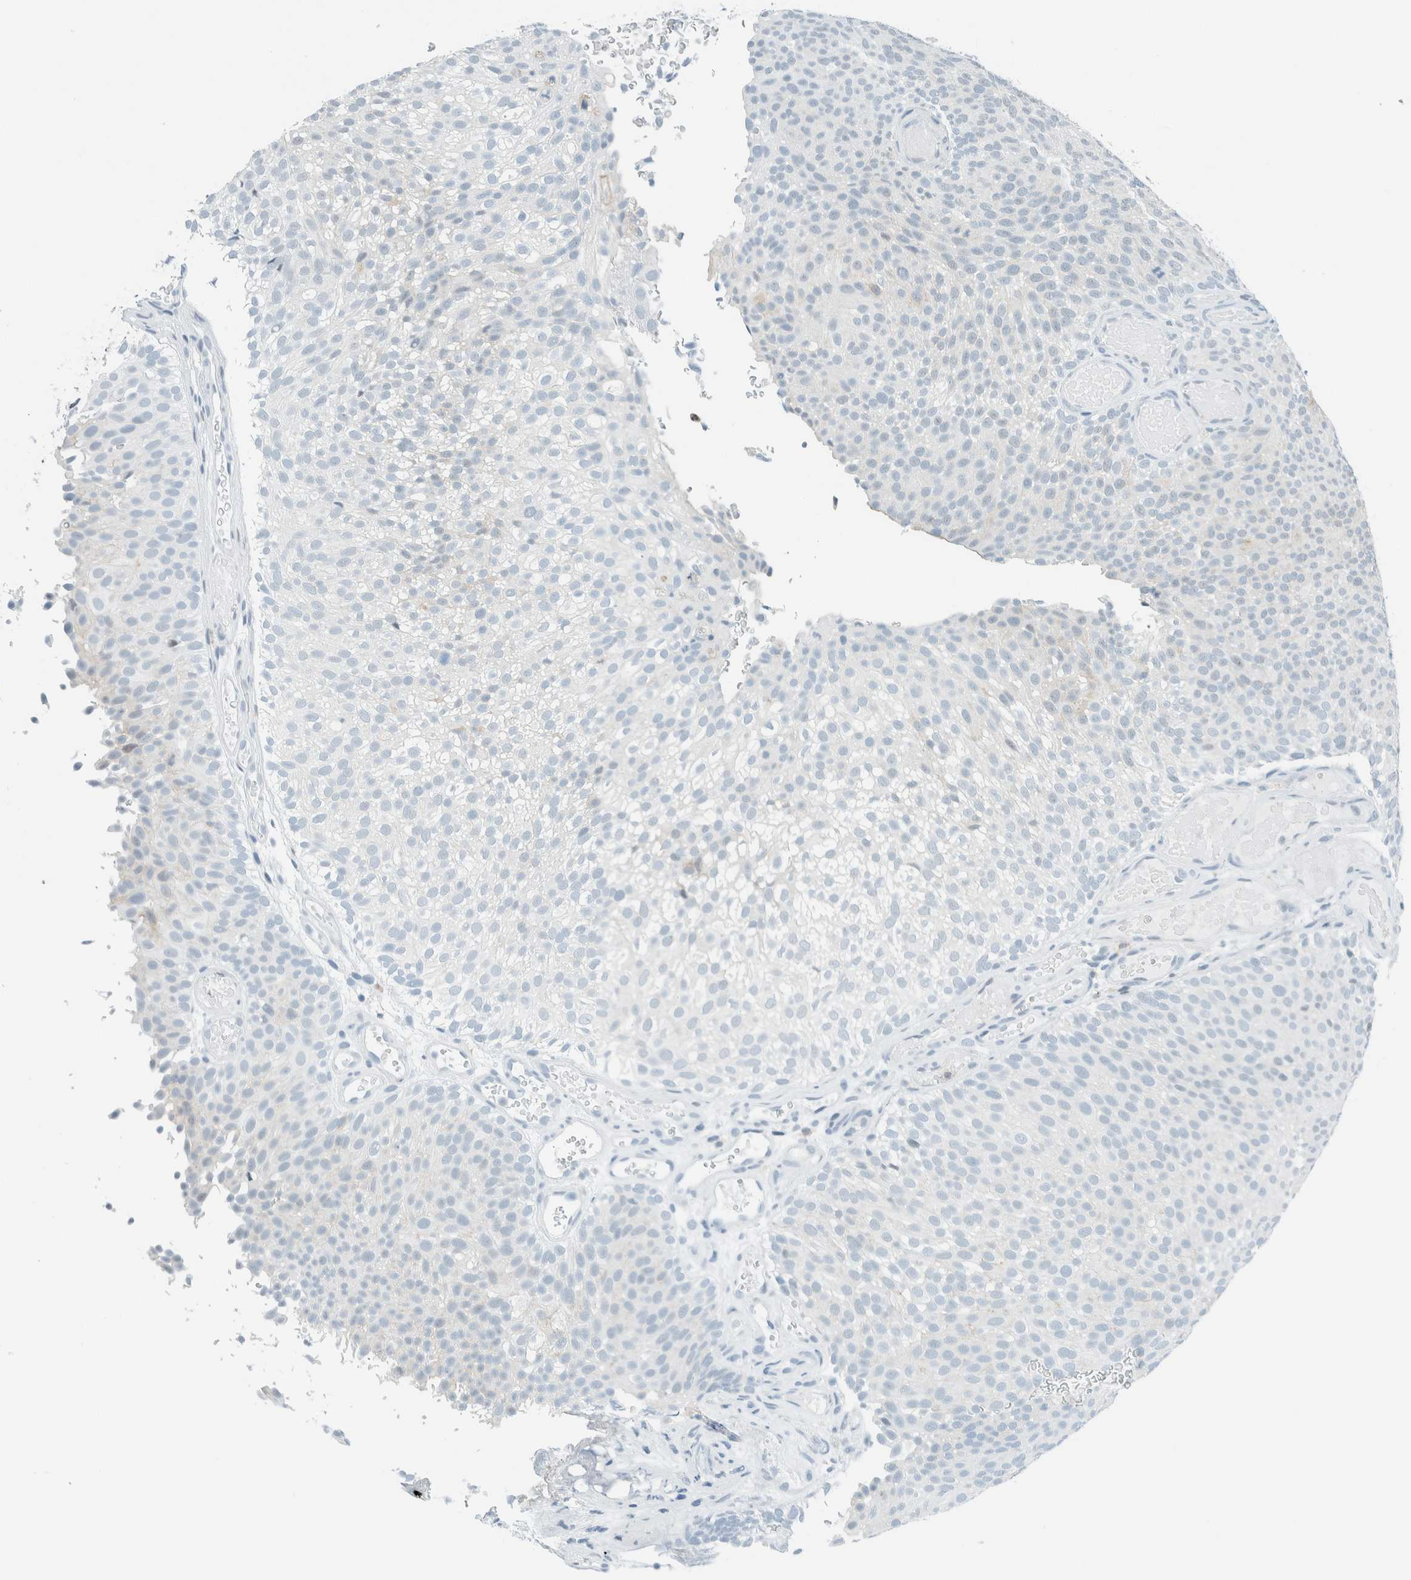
{"staining": {"intensity": "negative", "quantity": "none", "location": "none"}, "tissue": "urothelial cancer", "cell_type": "Tumor cells", "image_type": "cancer", "snomed": [{"axis": "morphology", "description": "Urothelial carcinoma, Low grade"}, {"axis": "topography", "description": "Urinary bladder"}], "caption": "There is no significant positivity in tumor cells of urothelial cancer.", "gene": "CYSRT1", "patient": {"sex": "male", "age": 78}}